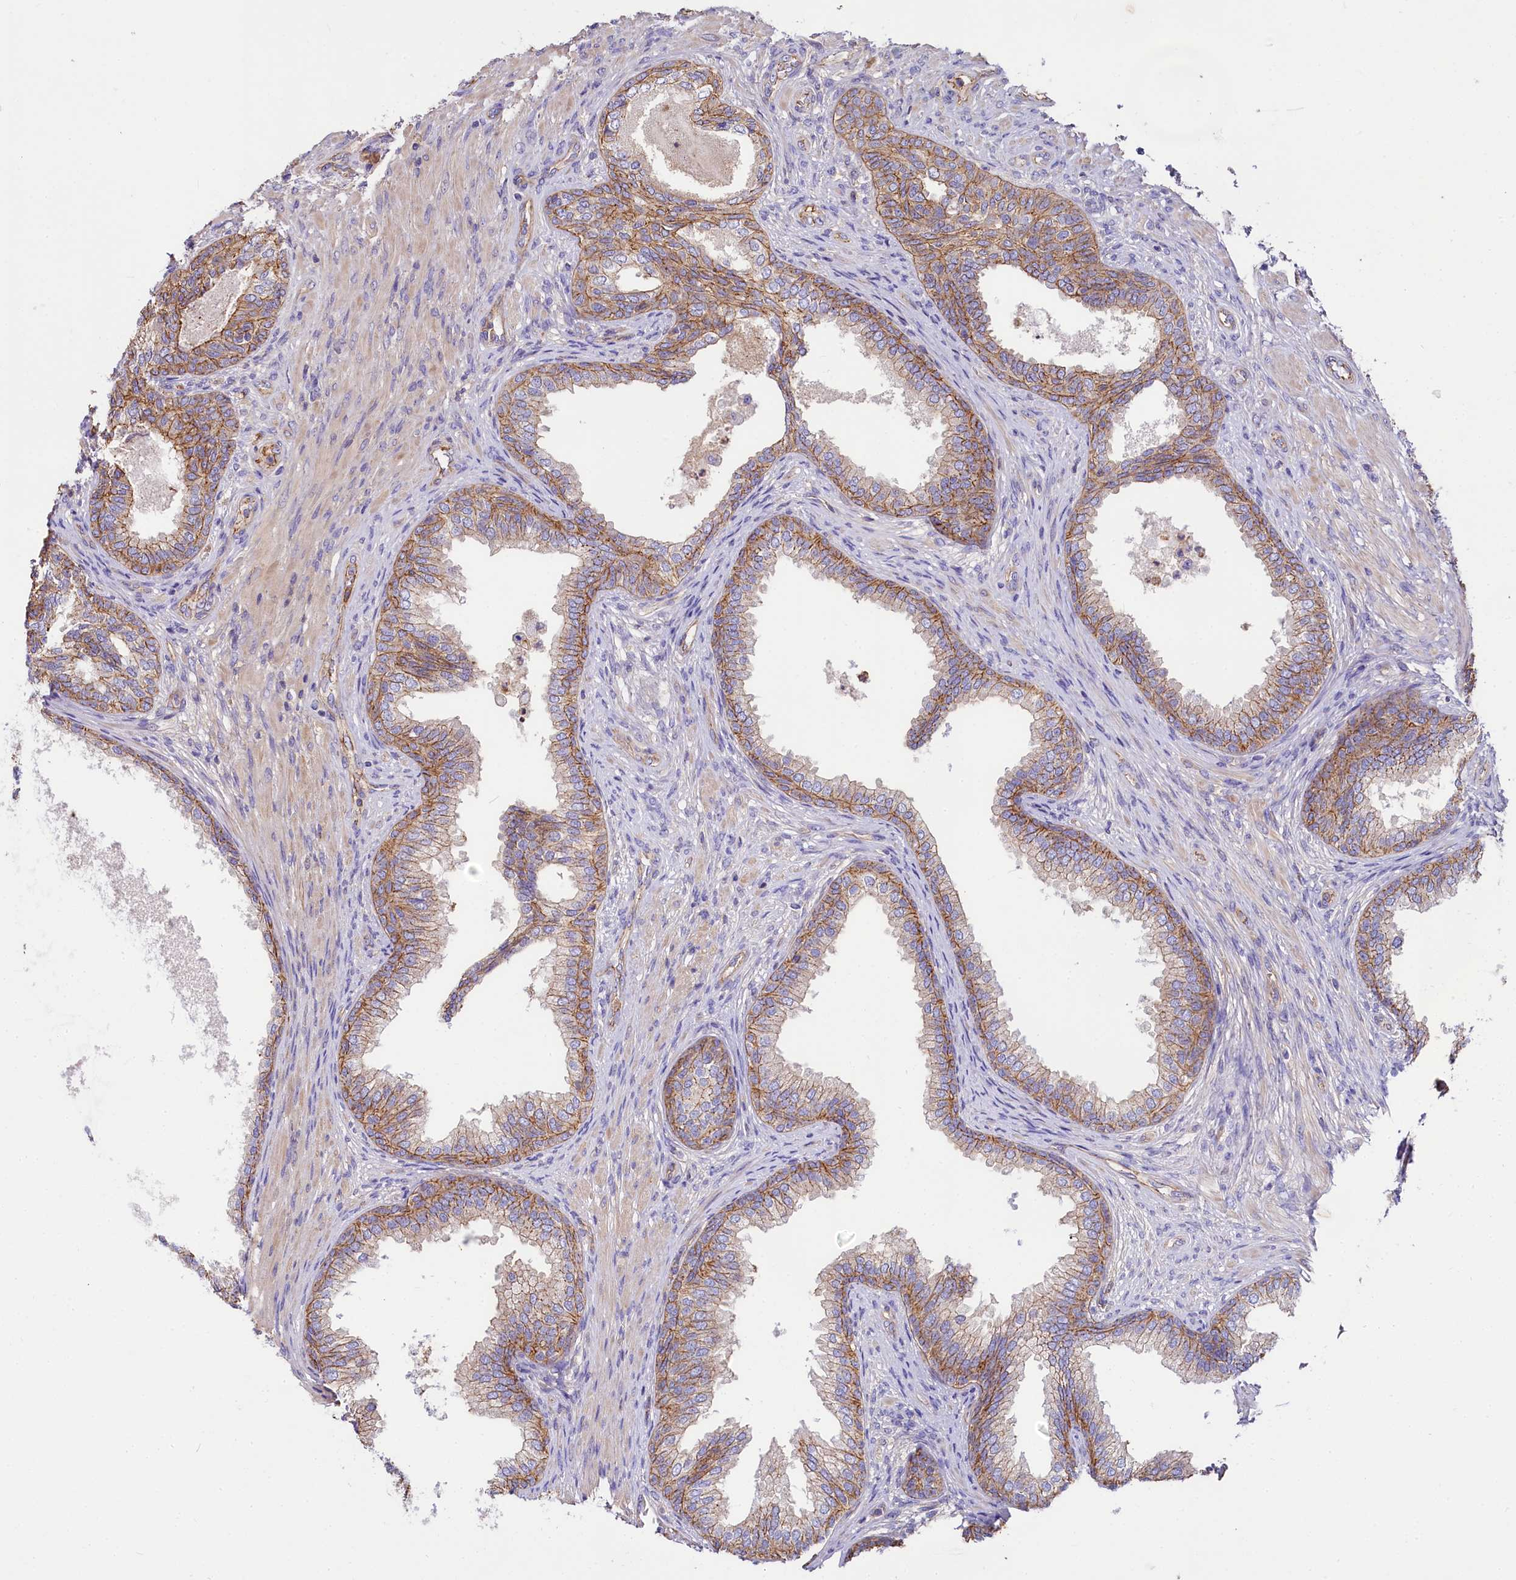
{"staining": {"intensity": "moderate", "quantity": ">75%", "location": "cytoplasmic/membranous"}, "tissue": "prostate", "cell_type": "Glandular cells", "image_type": "normal", "snomed": [{"axis": "morphology", "description": "Normal tissue, NOS"}, {"axis": "topography", "description": "Prostate"}], "caption": "This photomicrograph reveals immunohistochemistry staining of normal prostate, with medium moderate cytoplasmic/membranous positivity in about >75% of glandular cells.", "gene": "FCHSD2", "patient": {"sex": "male", "age": 76}}